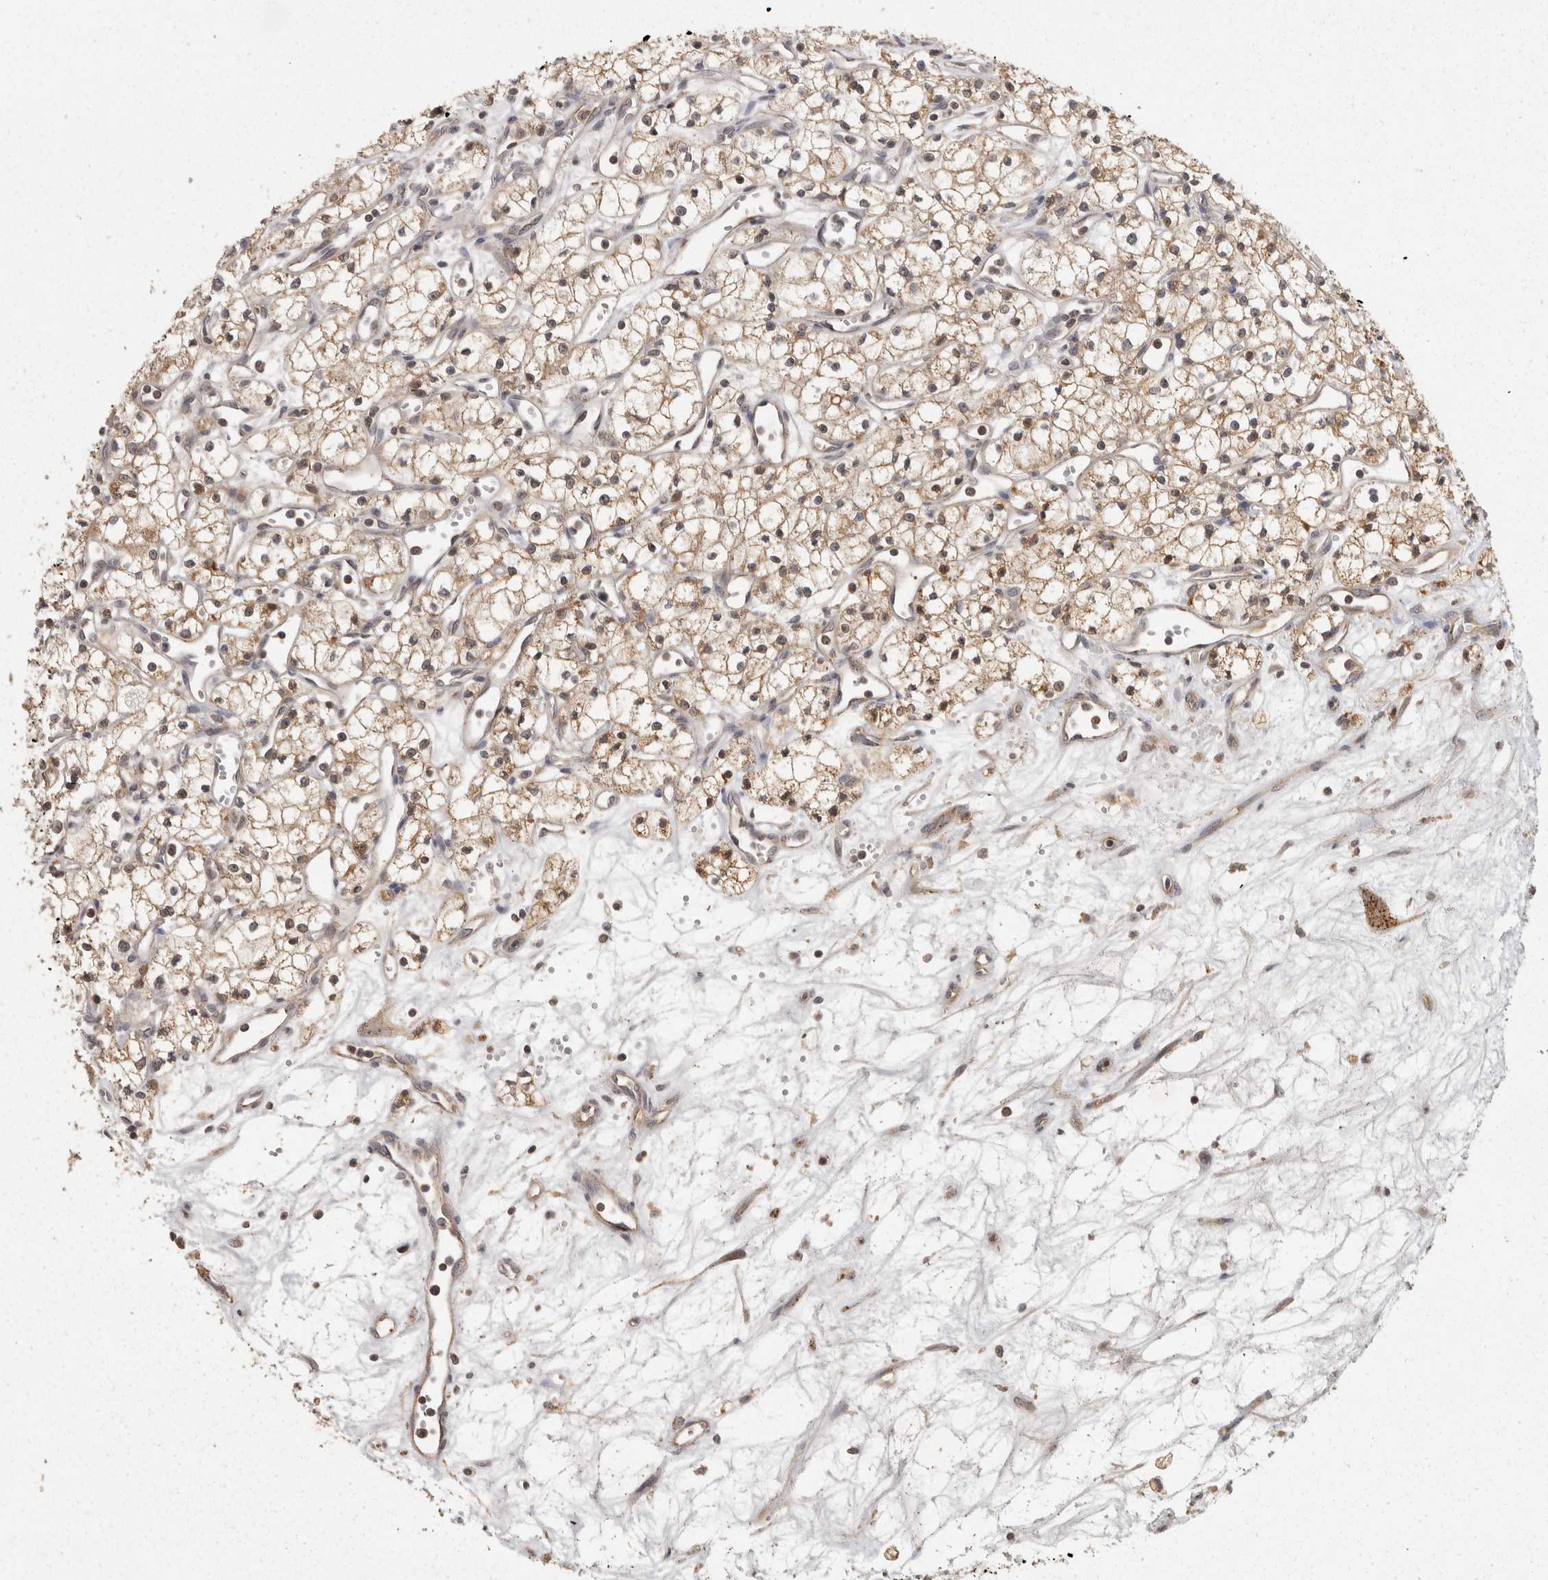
{"staining": {"intensity": "weak", "quantity": ">75%", "location": "cytoplasmic/membranous"}, "tissue": "renal cancer", "cell_type": "Tumor cells", "image_type": "cancer", "snomed": [{"axis": "morphology", "description": "Adenocarcinoma, NOS"}, {"axis": "topography", "description": "Kidney"}], "caption": "The image shows staining of renal adenocarcinoma, revealing weak cytoplasmic/membranous protein expression (brown color) within tumor cells. (IHC, brightfield microscopy, high magnification).", "gene": "ACAT2", "patient": {"sex": "male", "age": 59}}